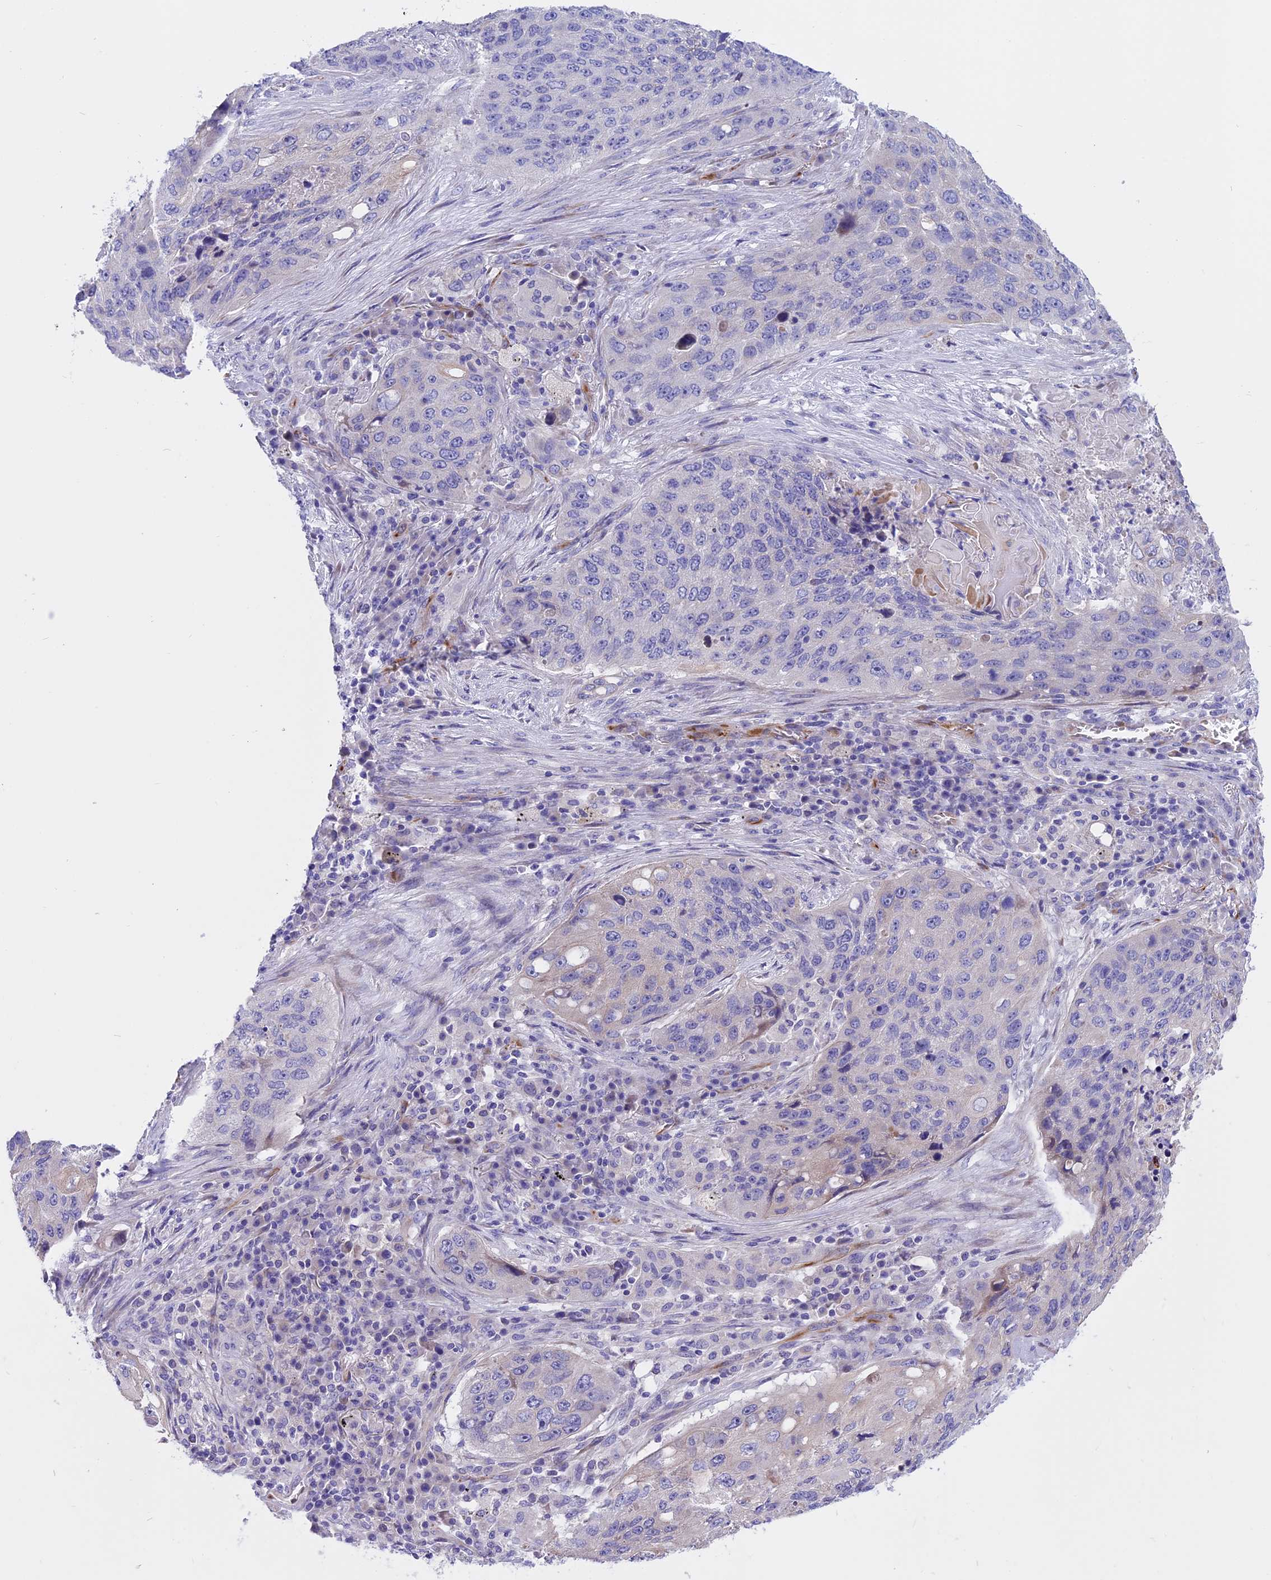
{"staining": {"intensity": "negative", "quantity": "none", "location": "none"}, "tissue": "lung cancer", "cell_type": "Tumor cells", "image_type": "cancer", "snomed": [{"axis": "morphology", "description": "Squamous cell carcinoma, NOS"}, {"axis": "topography", "description": "Lung"}], "caption": "Lung cancer was stained to show a protein in brown. There is no significant staining in tumor cells.", "gene": "TMEM138", "patient": {"sex": "female", "age": 63}}